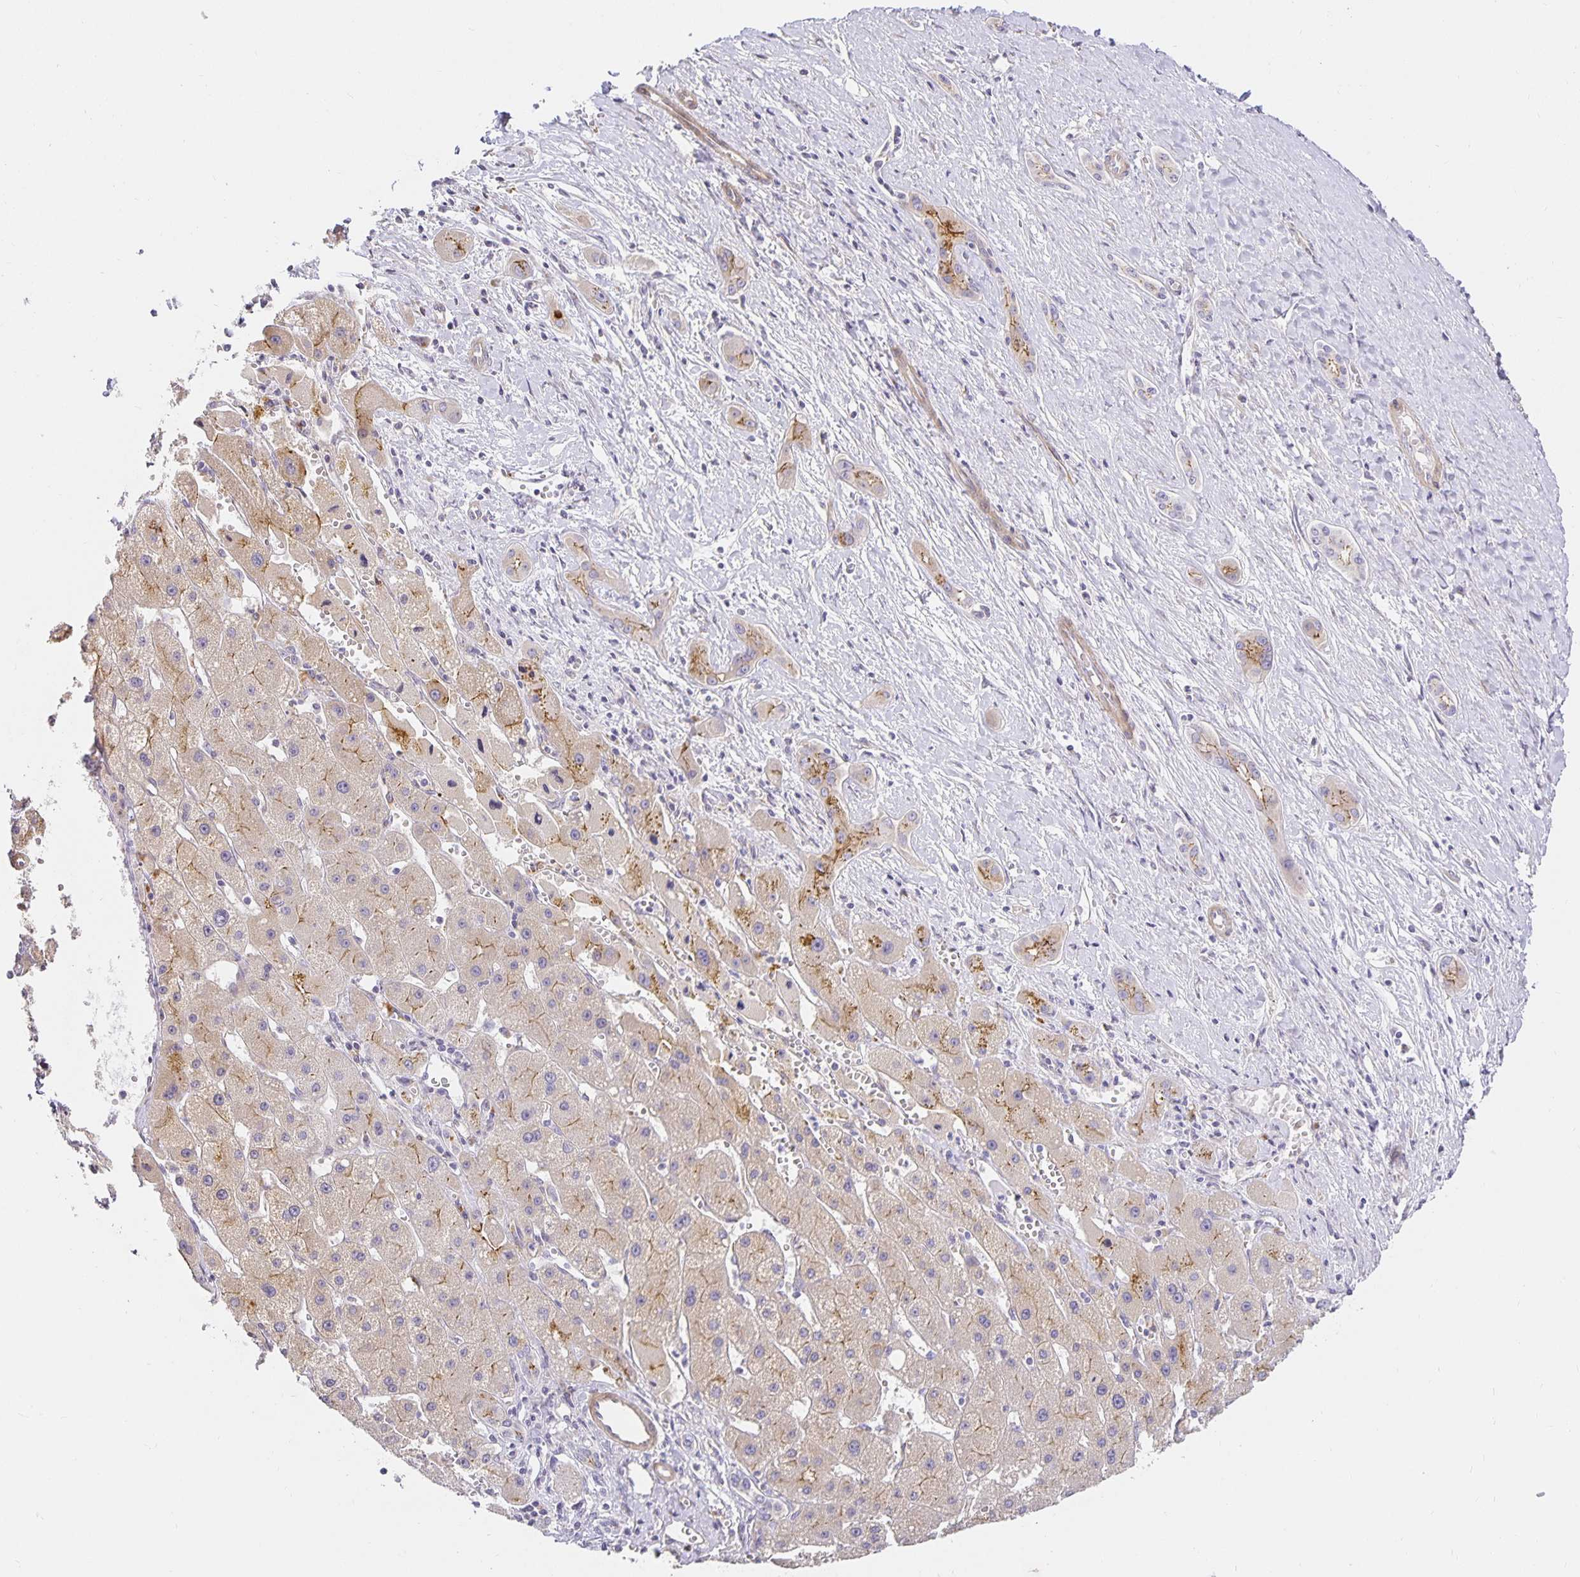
{"staining": {"intensity": "weak", "quantity": "<25%", "location": "cytoplasmic/membranous"}, "tissue": "liver cancer", "cell_type": "Tumor cells", "image_type": "cancer", "snomed": [{"axis": "morphology", "description": "Carcinoma, Hepatocellular, NOS"}, {"axis": "topography", "description": "Liver"}], "caption": "Hepatocellular carcinoma (liver) was stained to show a protein in brown. There is no significant expression in tumor cells.", "gene": "TJP3", "patient": {"sex": "female", "age": 82}}